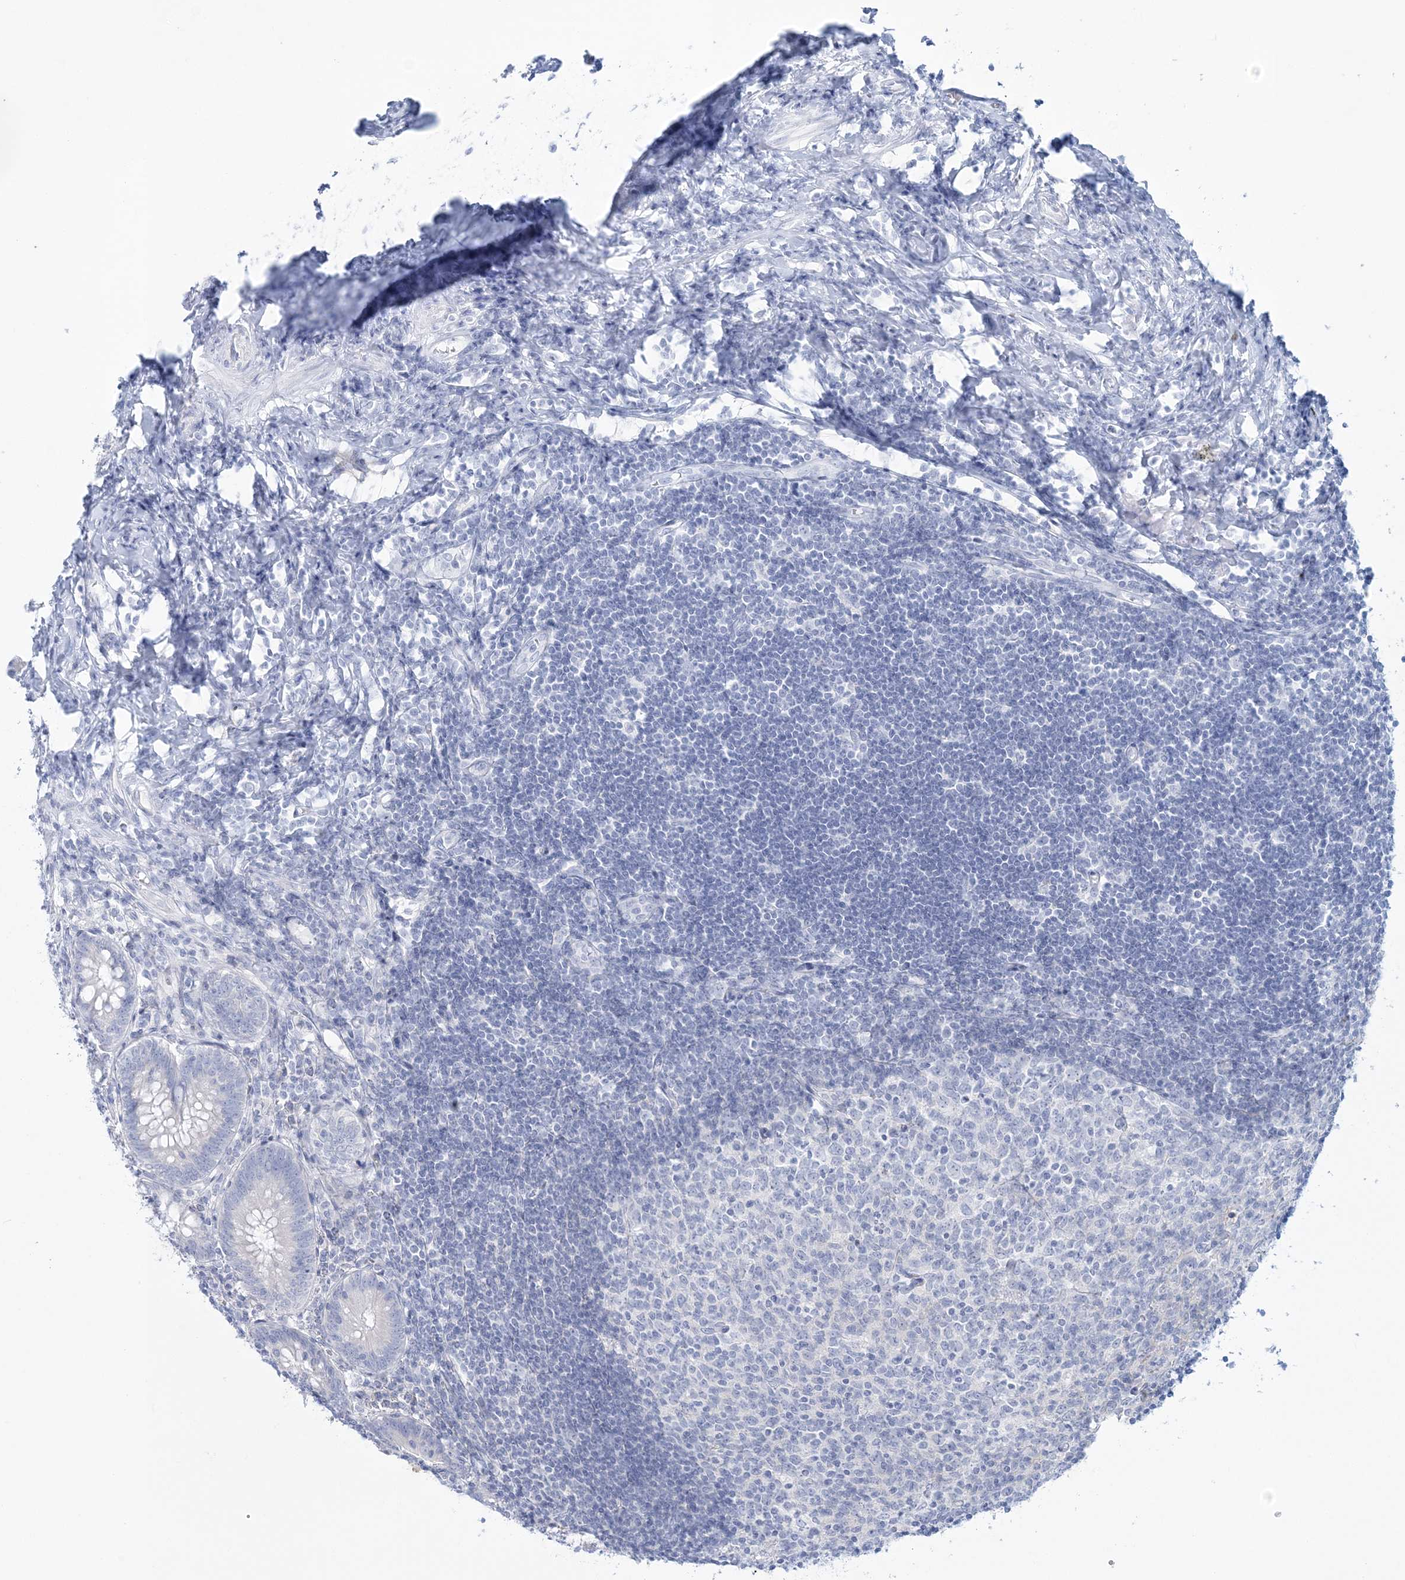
{"staining": {"intensity": "weak", "quantity": "<25%", "location": "cytoplasmic/membranous"}, "tissue": "appendix", "cell_type": "Glandular cells", "image_type": "normal", "snomed": [{"axis": "morphology", "description": "Normal tissue, NOS"}, {"axis": "topography", "description": "Appendix"}], "caption": "High power microscopy image of an immunohistochemistry (IHC) micrograph of benign appendix, revealing no significant expression in glandular cells.", "gene": "ADGB", "patient": {"sex": "female", "age": 54}}